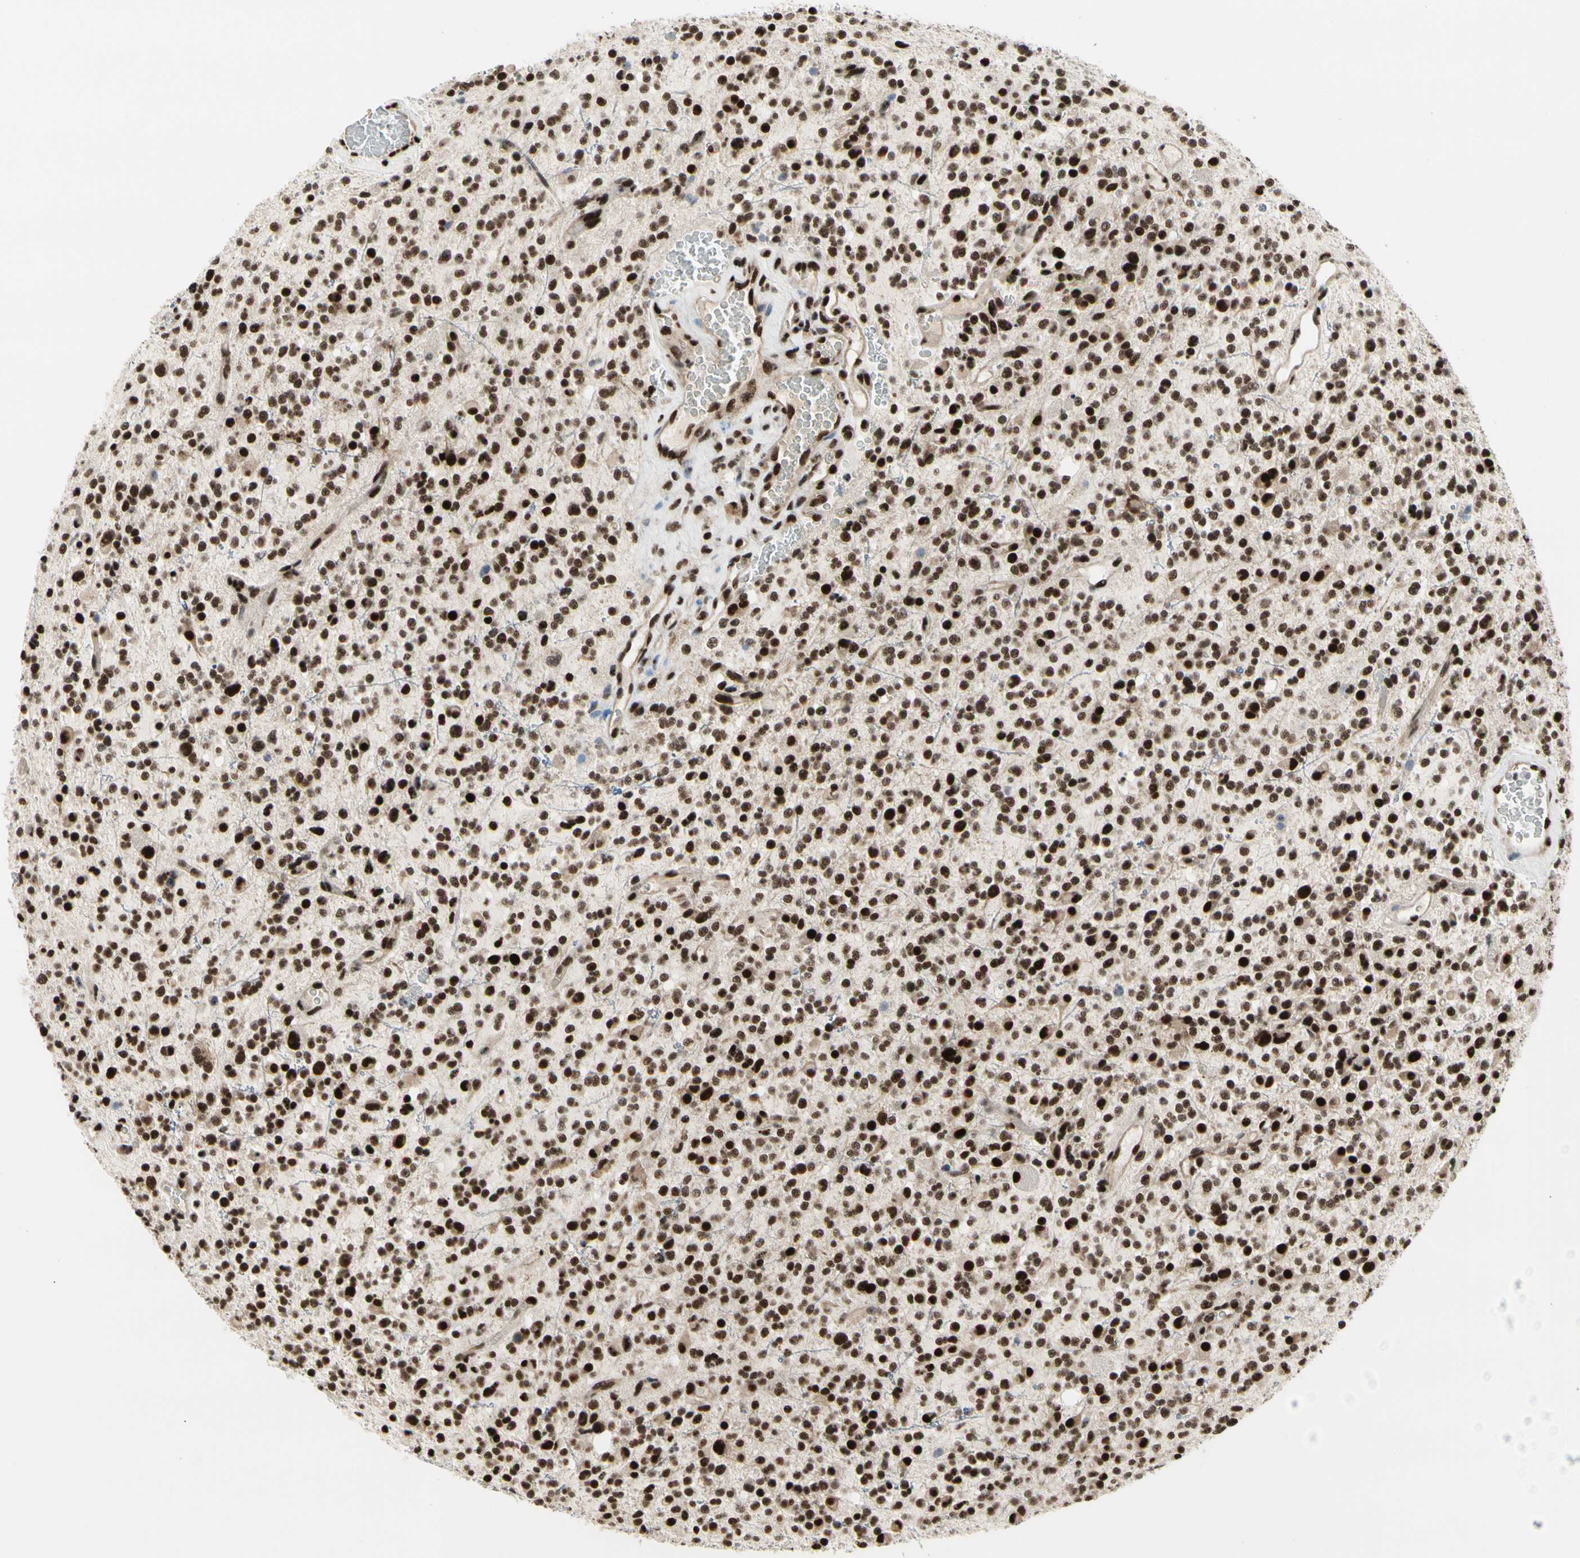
{"staining": {"intensity": "strong", "quantity": ">75%", "location": "nuclear"}, "tissue": "glioma", "cell_type": "Tumor cells", "image_type": "cancer", "snomed": [{"axis": "morphology", "description": "Glioma, malignant, High grade"}, {"axis": "topography", "description": "Brain"}], "caption": "IHC (DAB (3,3'-diaminobenzidine)) staining of glioma reveals strong nuclear protein expression in about >75% of tumor cells.", "gene": "SRSF11", "patient": {"sex": "male", "age": 48}}